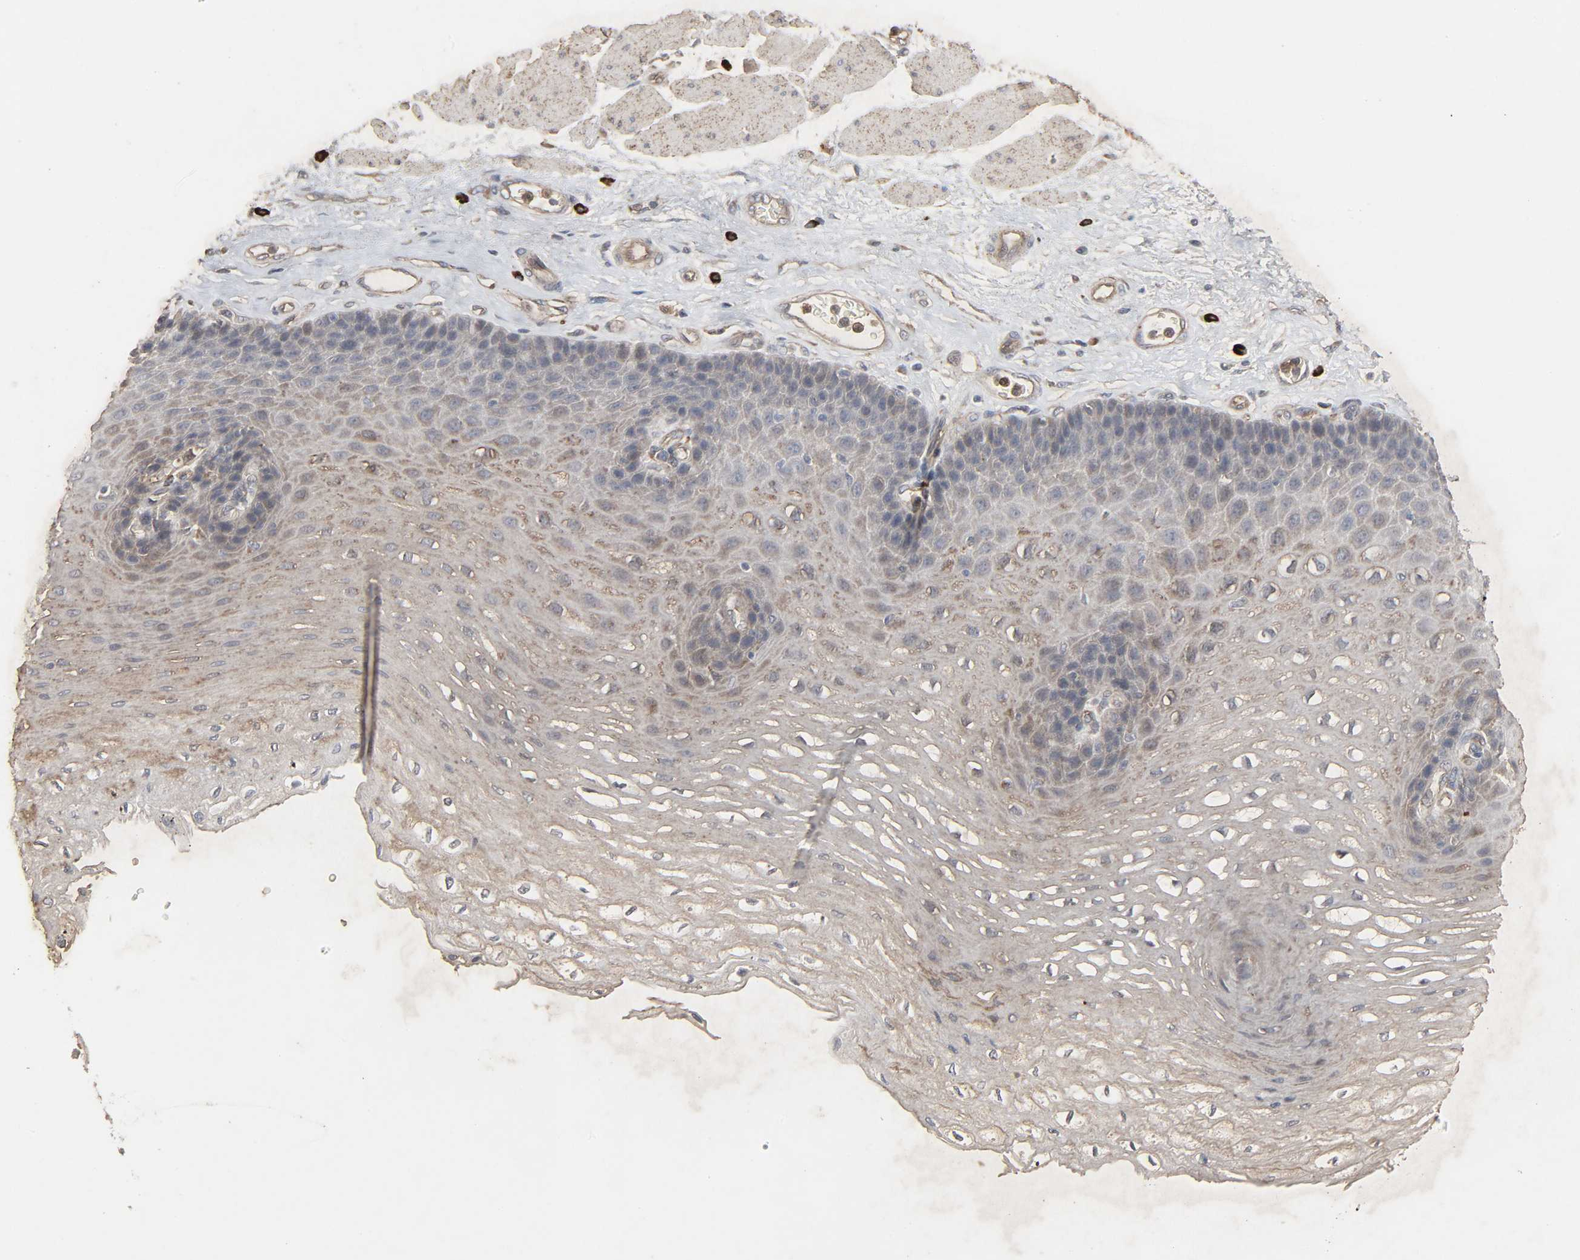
{"staining": {"intensity": "weak", "quantity": ">75%", "location": "cytoplasmic/membranous"}, "tissue": "esophagus", "cell_type": "Squamous epithelial cells", "image_type": "normal", "snomed": [{"axis": "morphology", "description": "Normal tissue, NOS"}, {"axis": "topography", "description": "Esophagus"}], "caption": "Esophagus stained with DAB (3,3'-diaminobenzidine) immunohistochemistry (IHC) exhibits low levels of weak cytoplasmic/membranous positivity in approximately >75% of squamous epithelial cells. Immunohistochemistry (ihc) stains the protein in brown and the nuclei are stained blue.", "gene": "ADCY4", "patient": {"sex": "female", "age": 72}}